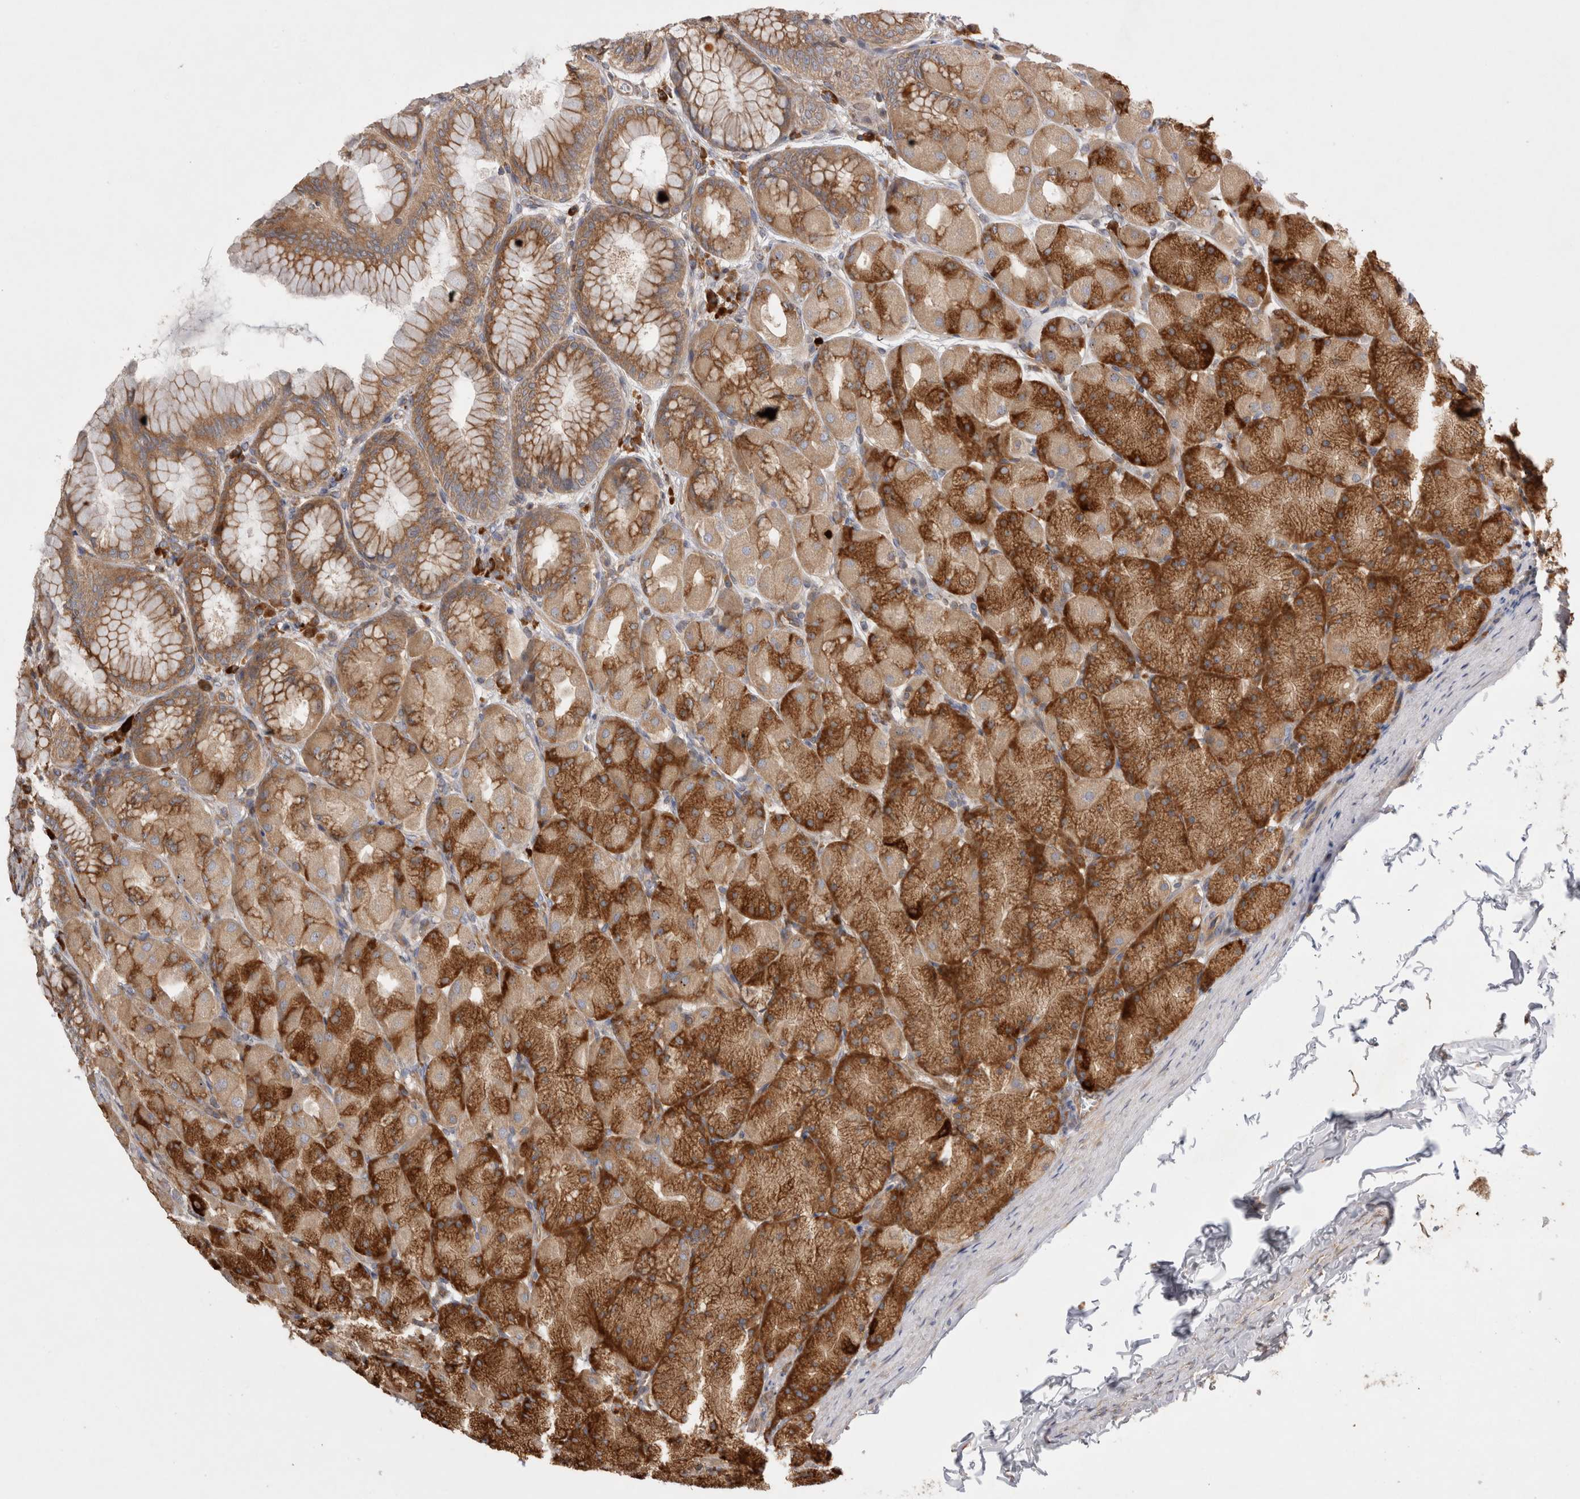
{"staining": {"intensity": "strong", "quantity": "25%-75%", "location": "cytoplasmic/membranous"}, "tissue": "stomach", "cell_type": "Glandular cells", "image_type": "normal", "snomed": [{"axis": "morphology", "description": "Normal tissue, NOS"}, {"axis": "topography", "description": "Stomach, upper"}], "caption": "Brown immunohistochemical staining in unremarkable human stomach demonstrates strong cytoplasmic/membranous expression in about 25%-75% of glandular cells. The protein is stained brown, and the nuclei are stained in blue (DAB (3,3'-diaminobenzidine) IHC with brightfield microscopy, high magnification).", "gene": "PDCD10", "patient": {"sex": "female", "age": 56}}